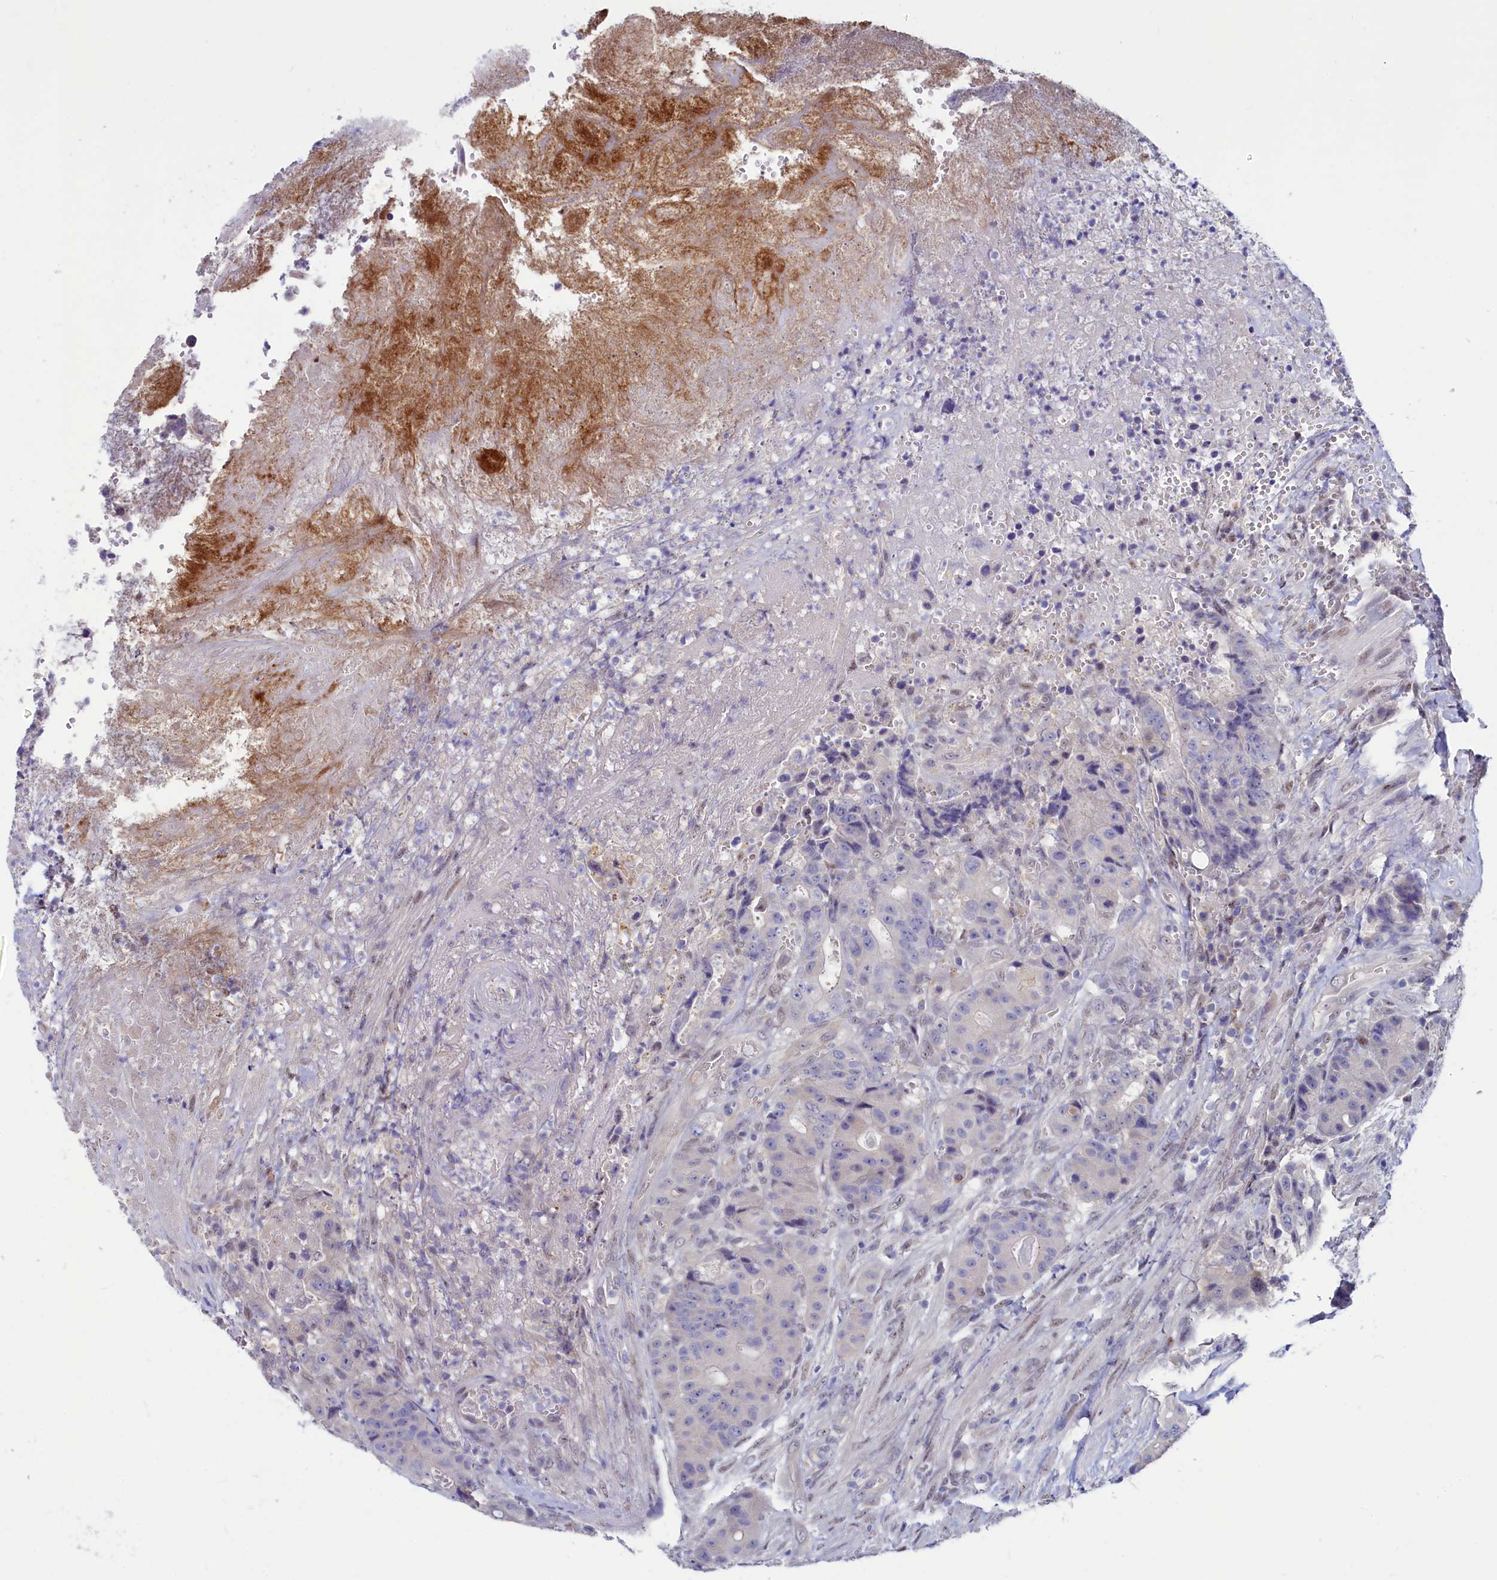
{"staining": {"intensity": "negative", "quantity": "none", "location": "none"}, "tissue": "colorectal cancer", "cell_type": "Tumor cells", "image_type": "cancer", "snomed": [{"axis": "morphology", "description": "Adenocarcinoma, NOS"}, {"axis": "topography", "description": "Rectum"}], "caption": "DAB (3,3'-diaminobenzidine) immunohistochemical staining of human colorectal cancer shows no significant positivity in tumor cells.", "gene": "ASTE1", "patient": {"sex": "male", "age": 69}}